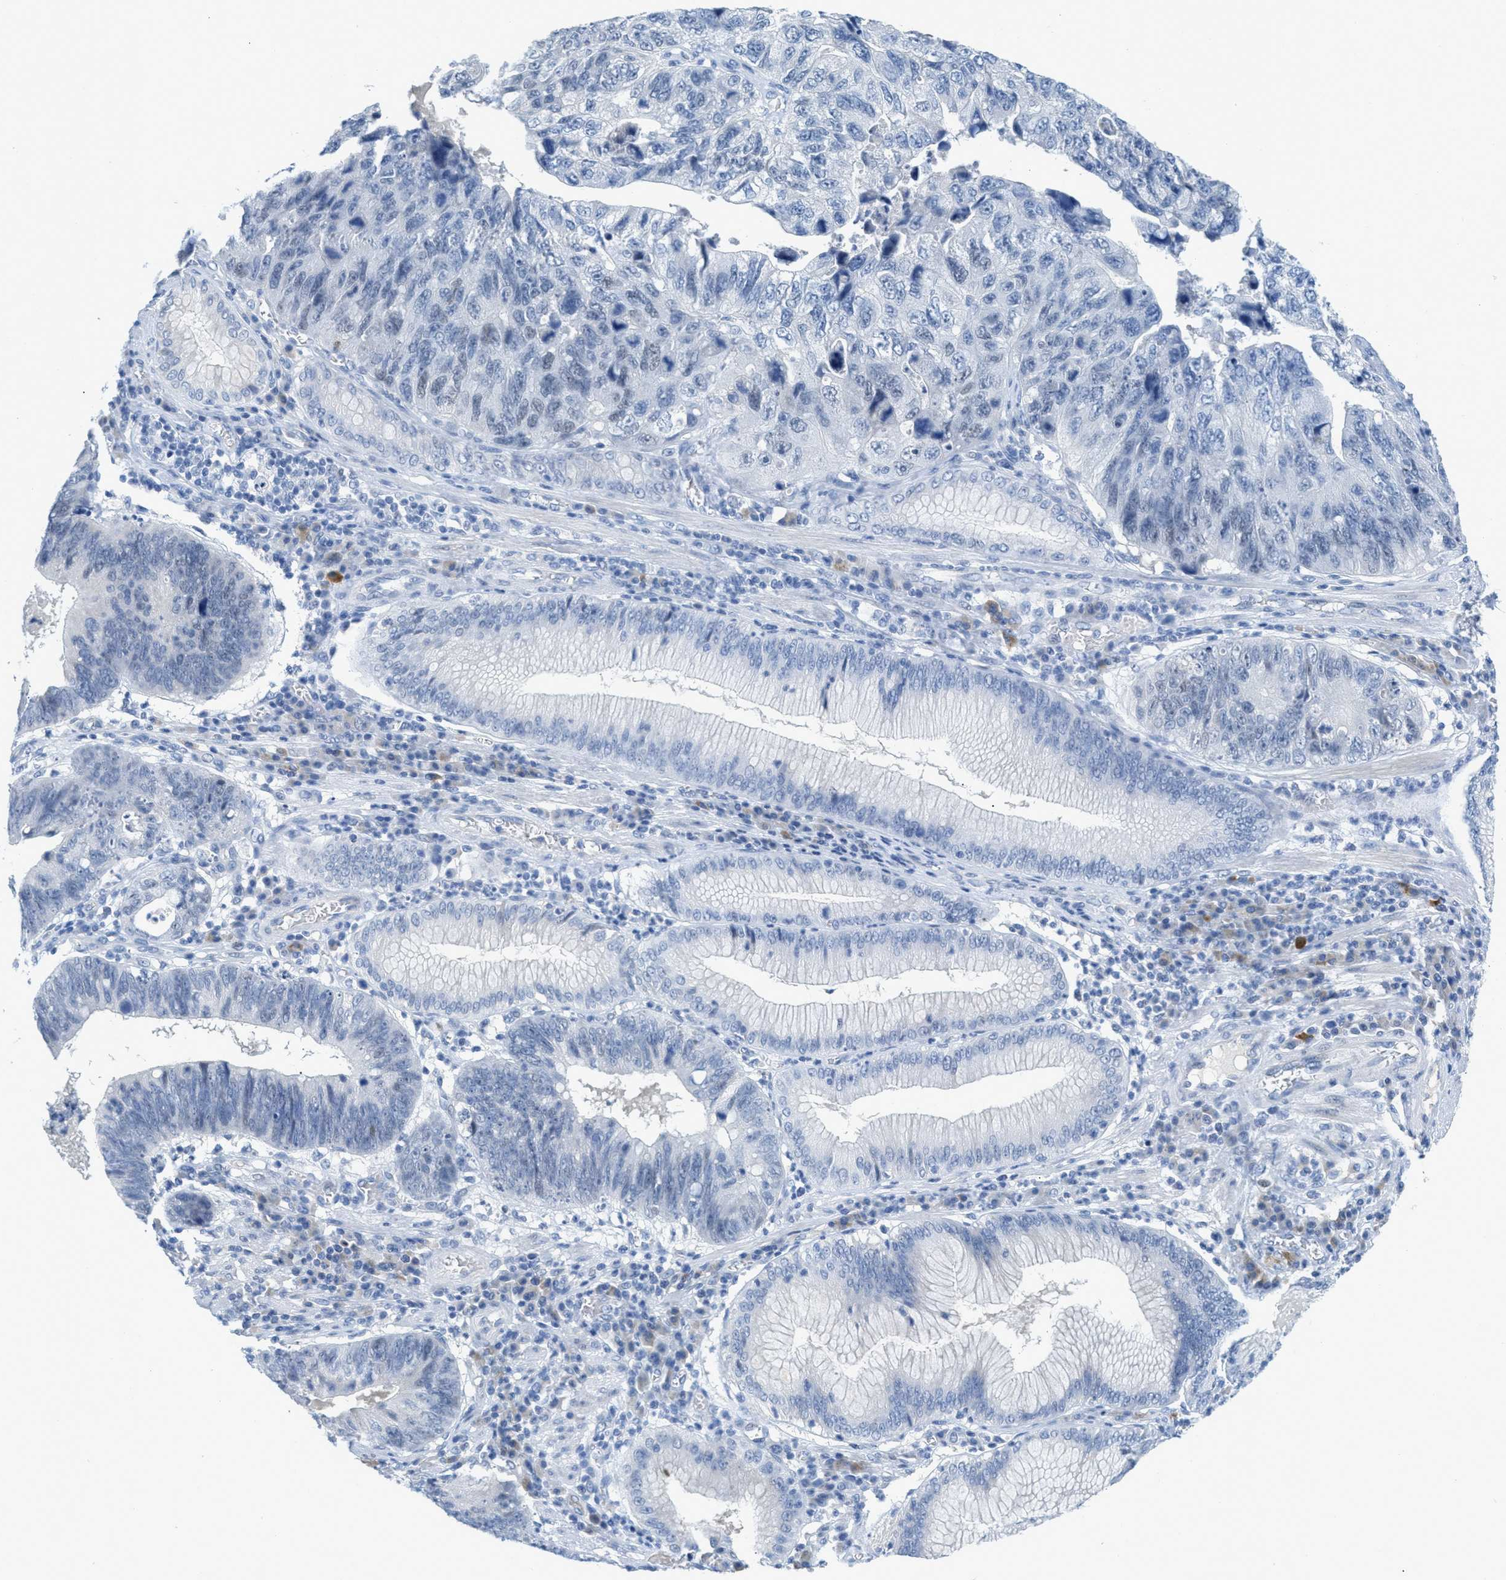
{"staining": {"intensity": "negative", "quantity": "none", "location": "none"}, "tissue": "stomach cancer", "cell_type": "Tumor cells", "image_type": "cancer", "snomed": [{"axis": "morphology", "description": "Adenocarcinoma, NOS"}, {"axis": "topography", "description": "Stomach"}], "caption": "Tumor cells show no significant protein staining in adenocarcinoma (stomach).", "gene": "HSF2", "patient": {"sex": "male", "age": 59}}